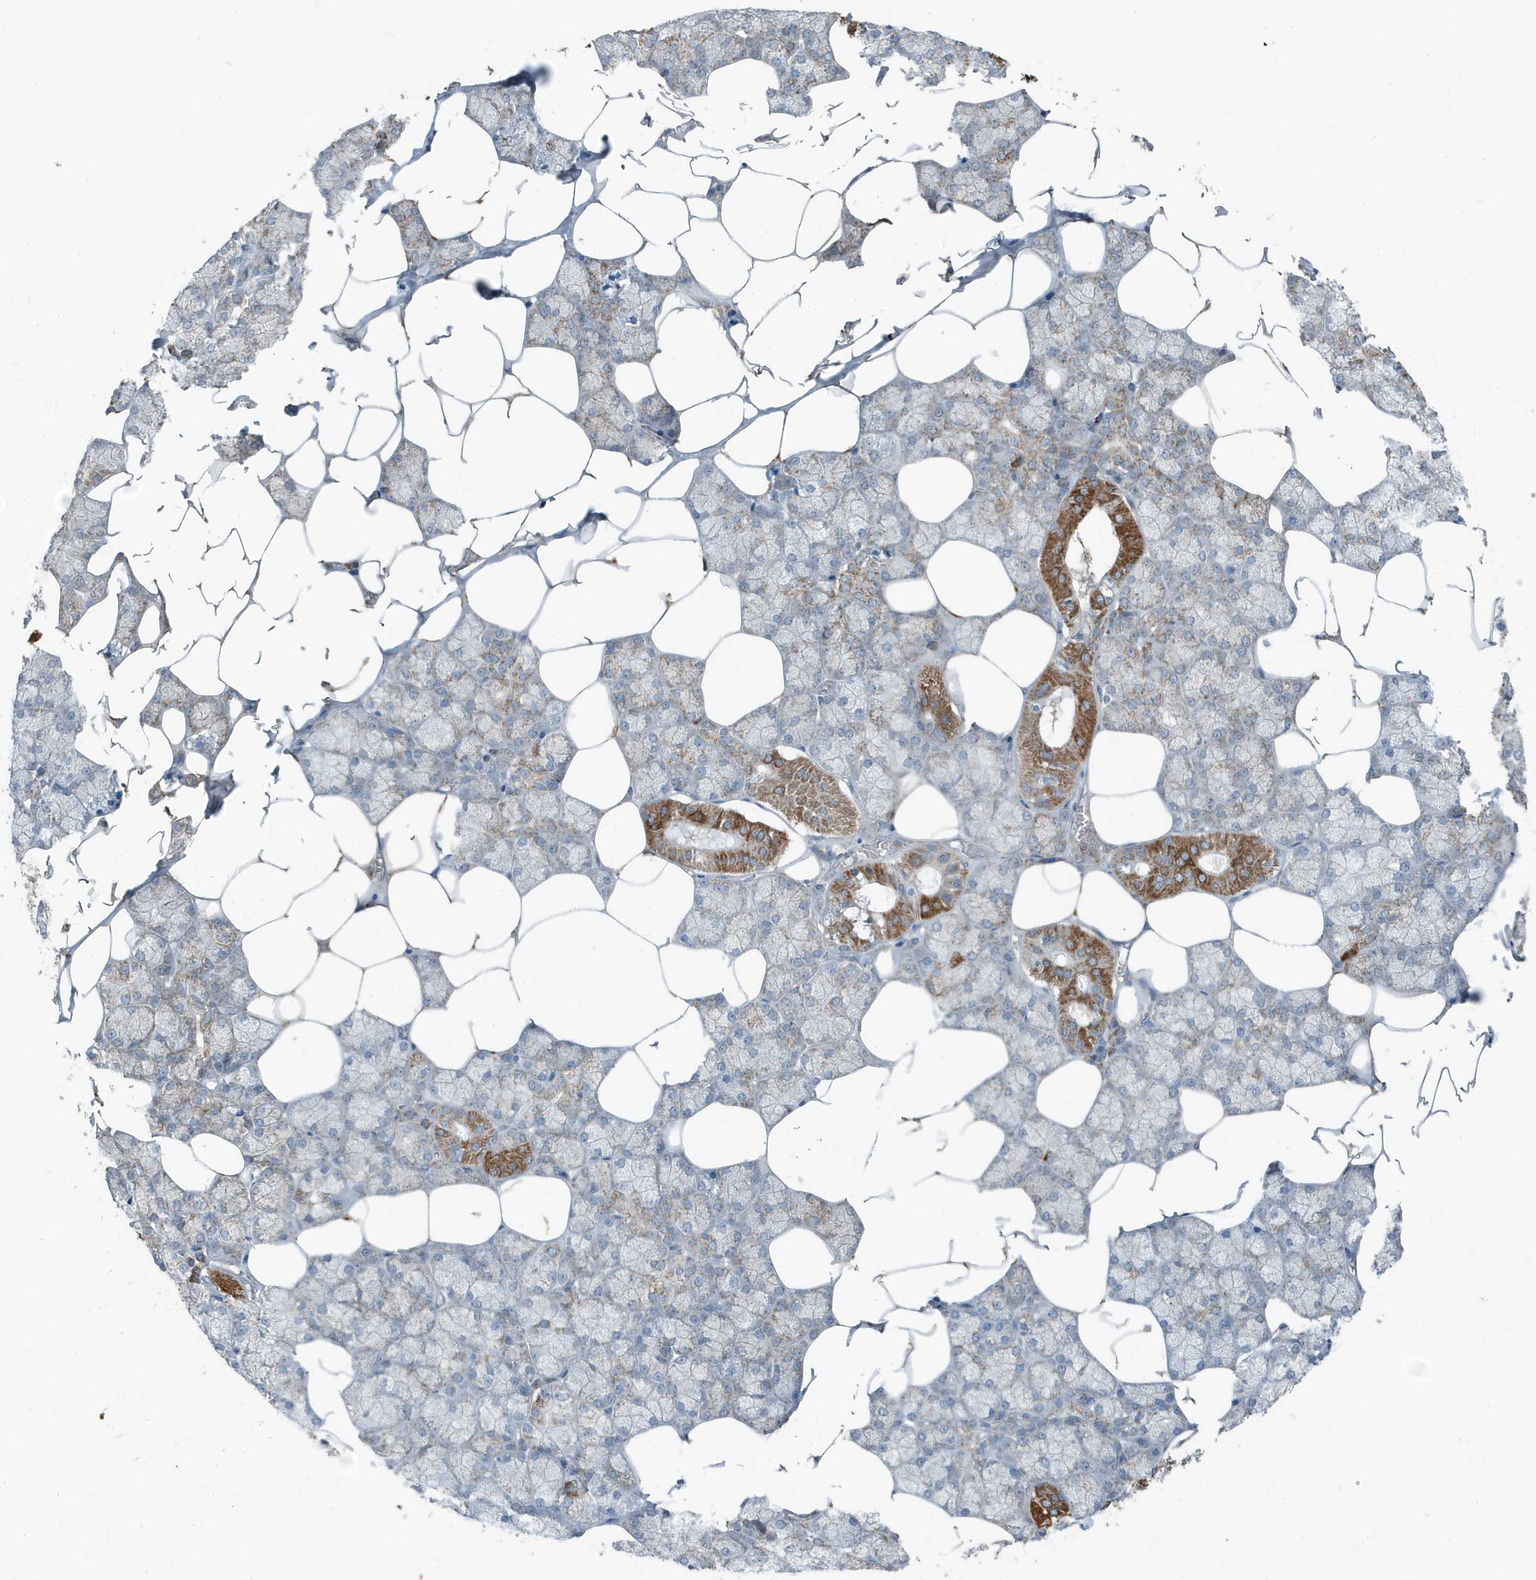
{"staining": {"intensity": "moderate", "quantity": "25%-75%", "location": "cytoplasmic/membranous"}, "tissue": "salivary gland", "cell_type": "Glandular cells", "image_type": "normal", "snomed": [{"axis": "morphology", "description": "Normal tissue, NOS"}, {"axis": "topography", "description": "Salivary gland"}], "caption": "A medium amount of moderate cytoplasmic/membranous expression is appreciated in about 25%-75% of glandular cells in benign salivary gland.", "gene": "MT", "patient": {"sex": "male", "age": 62}}